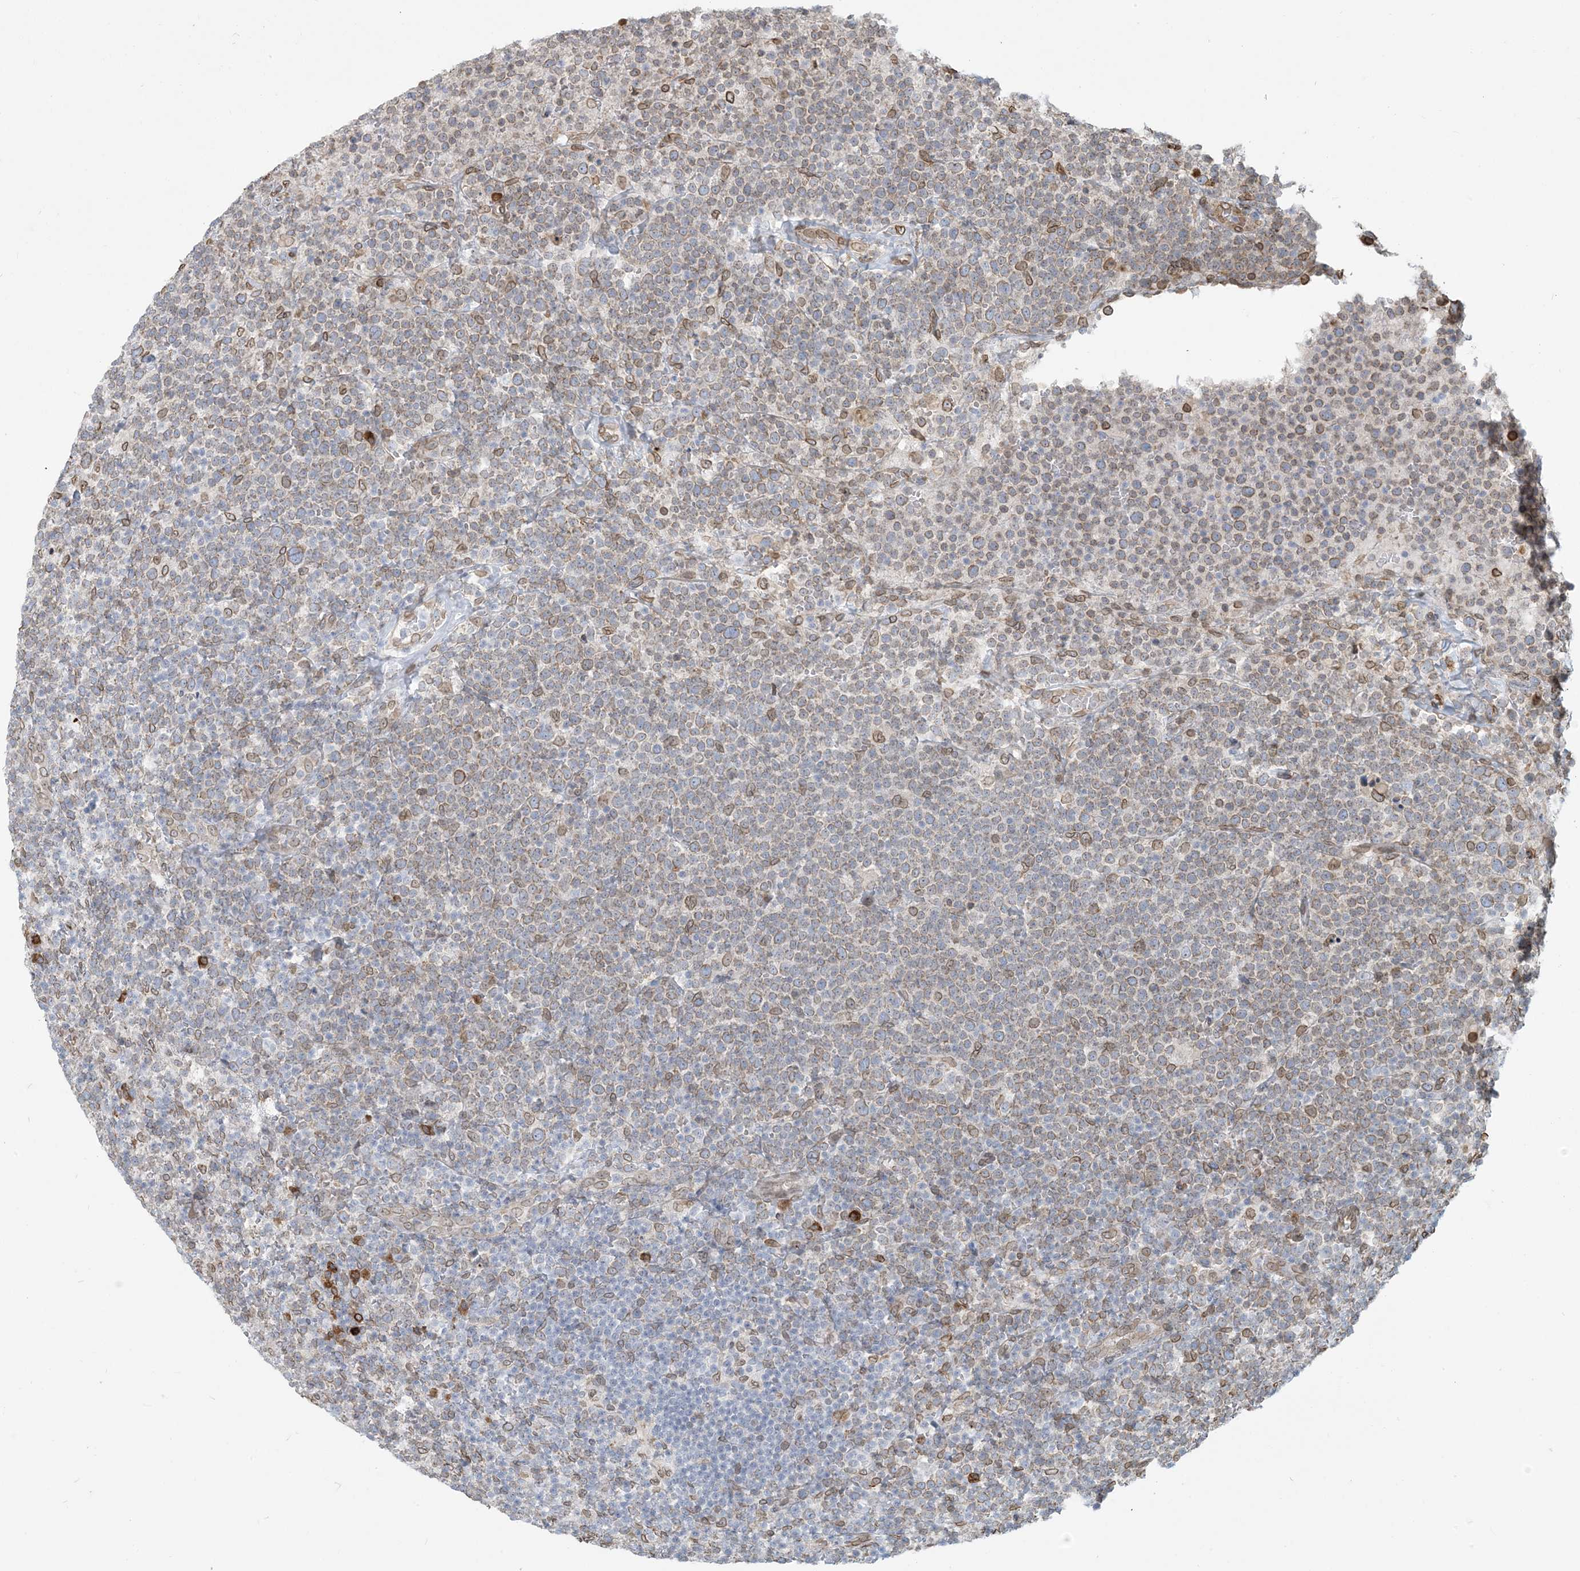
{"staining": {"intensity": "weak", "quantity": "25%-75%", "location": "cytoplasmic/membranous"}, "tissue": "lymphoma", "cell_type": "Tumor cells", "image_type": "cancer", "snomed": [{"axis": "morphology", "description": "Malignant lymphoma, non-Hodgkin's type, High grade"}, {"axis": "topography", "description": "Lymph node"}], "caption": "Immunohistochemical staining of high-grade malignant lymphoma, non-Hodgkin's type demonstrates weak cytoplasmic/membranous protein staining in approximately 25%-75% of tumor cells. (DAB (3,3'-diaminobenzidine) = brown stain, brightfield microscopy at high magnification).", "gene": "WWP1", "patient": {"sex": "male", "age": 61}}